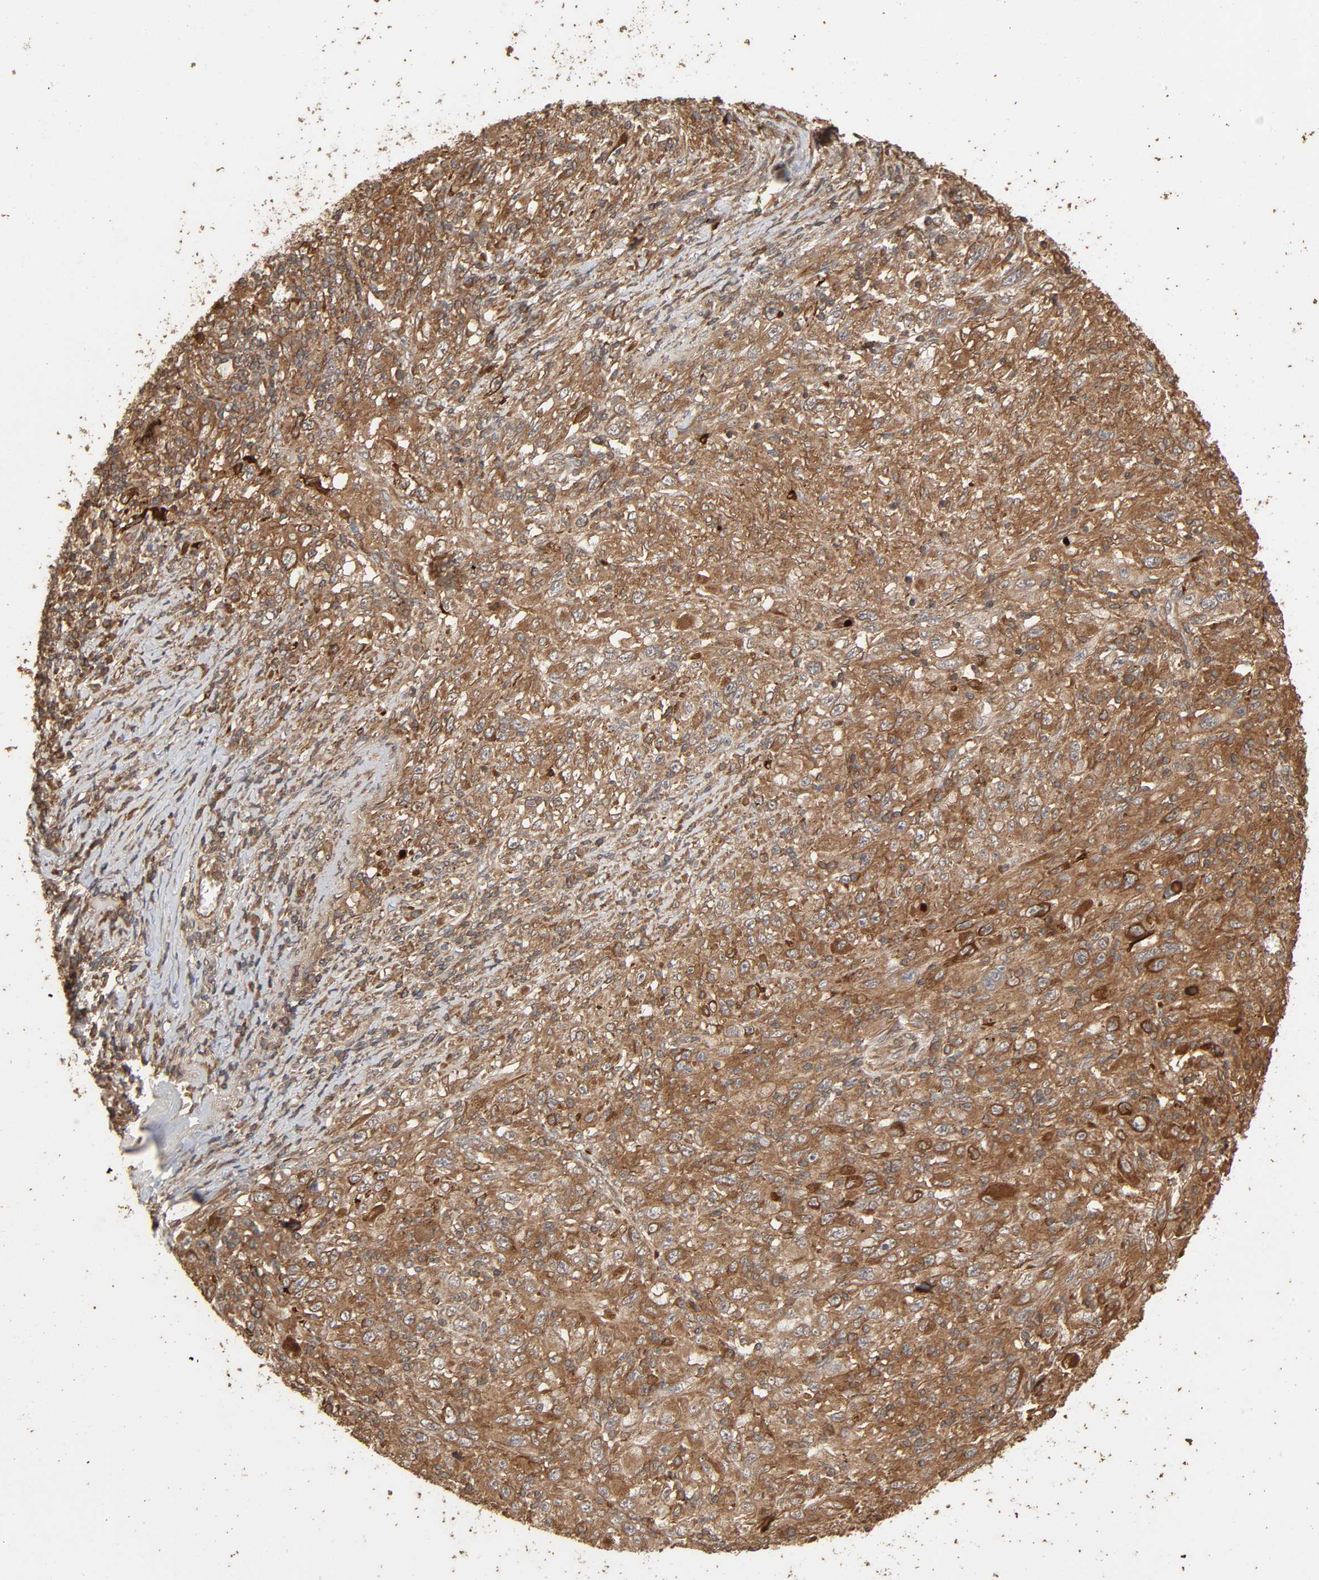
{"staining": {"intensity": "moderate", "quantity": ">75%", "location": "cytoplasmic/membranous"}, "tissue": "melanoma", "cell_type": "Tumor cells", "image_type": "cancer", "snomed": [{"axis": "morphology", "description": "Malignant melanoma, Metastatic site"}, {"axis": "topography", "description": "Skin"}], "caption": "Protein expression analysis of human melanoma reveals moderate cytoplasmic/membranous expression in approximately >75% of tumor cells.", "gene": "RPS6KA6", "patient": {"sex": "female", "age": 56}}